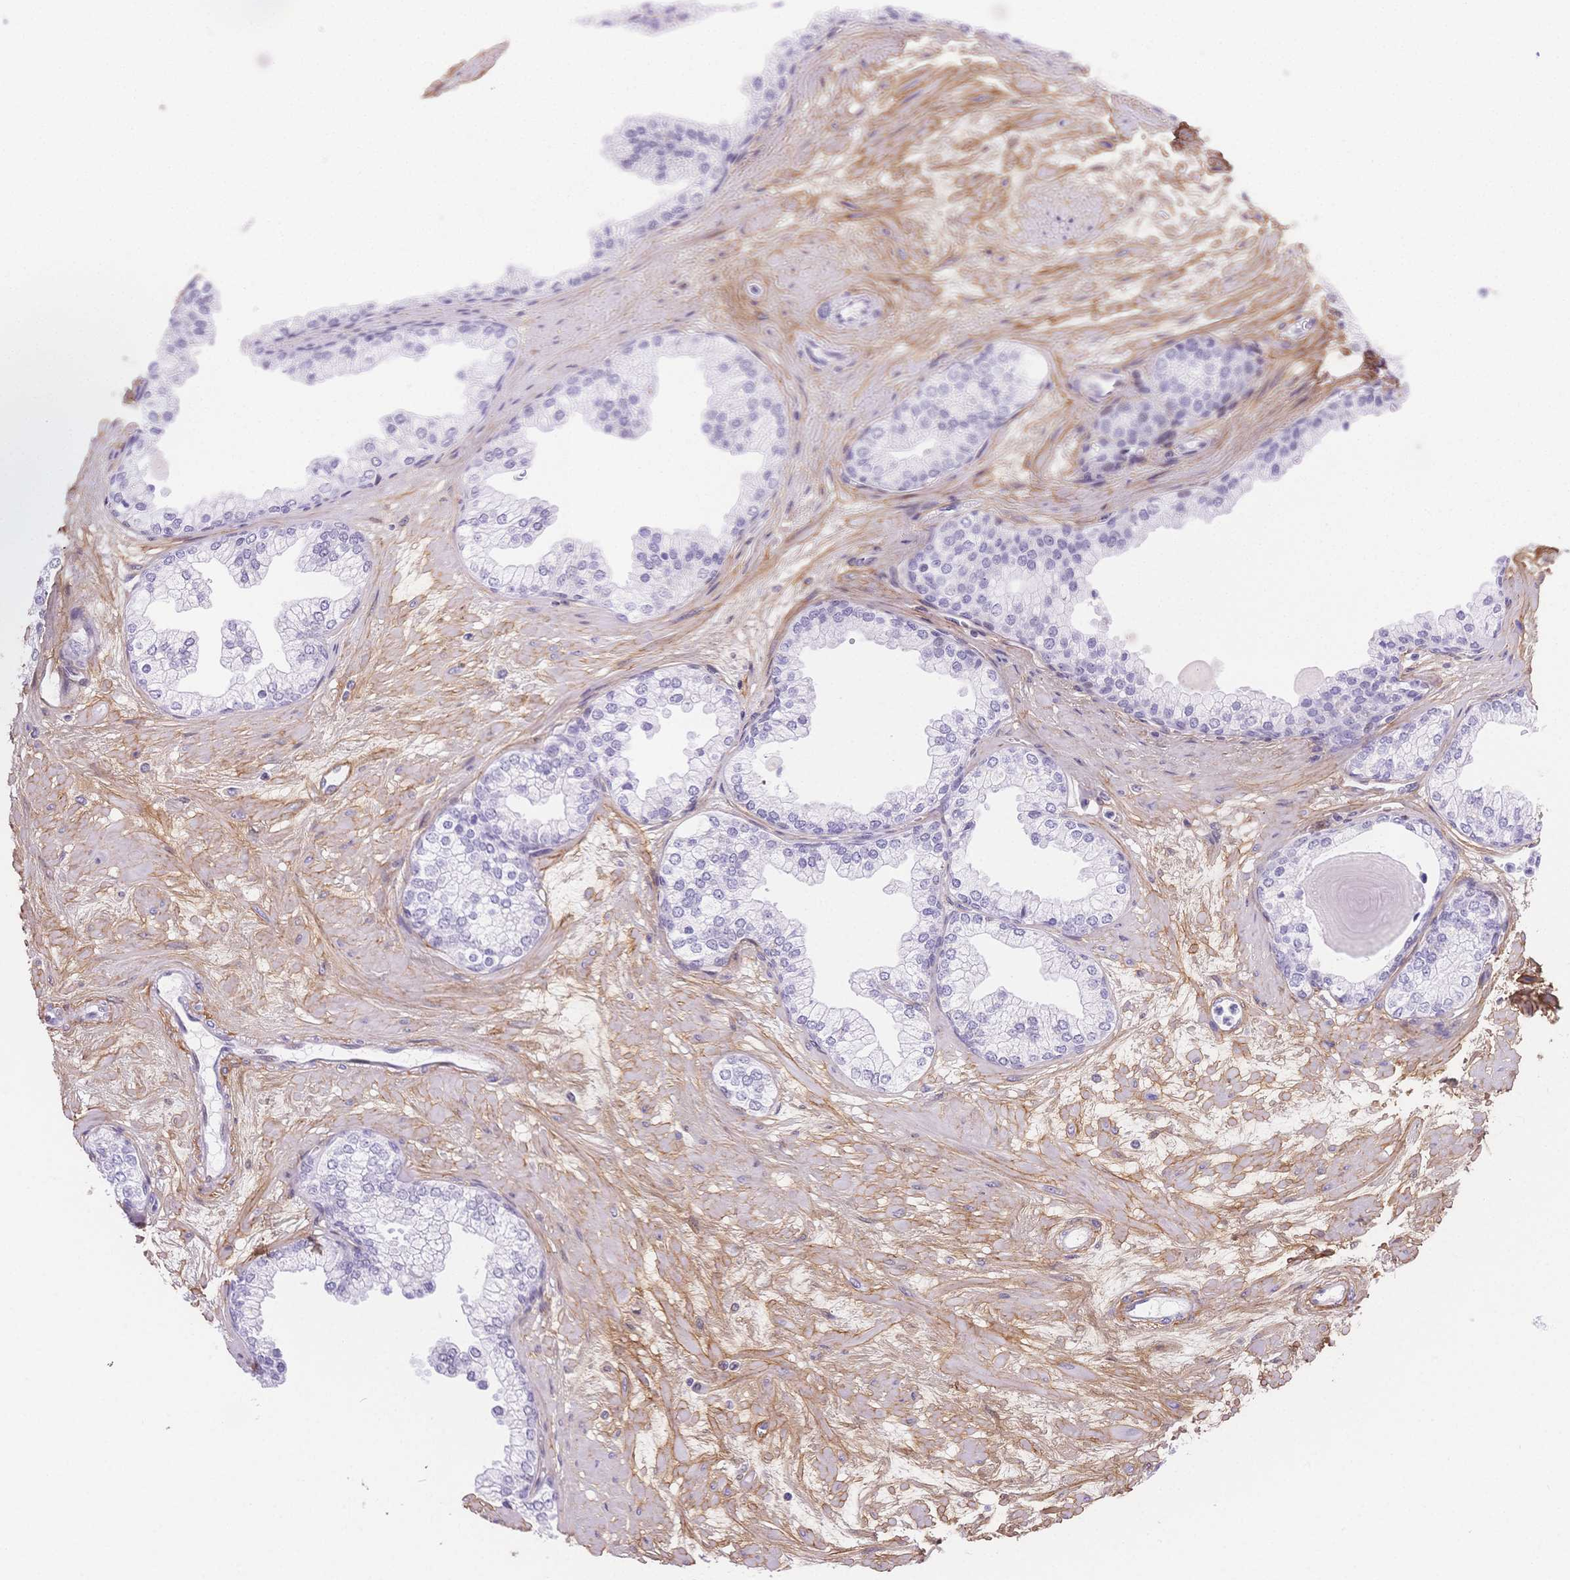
{"staining": {"intensity": "negative", "quantity": "none", "location": "none"}, "tissue": "prostate", "cell_type": "Glandular cells", "image_type": "normal", "snomed": [{"axis": "morphology", "description": "Normal tissue, NOS"}, {"axis": "topography", "description": "Prostate"}, {"axis": "topography", "description": "Peripheral nerve tissue"}], "caption": "An image of human prostate is negative for staining in glandular cells. (Brightfield microscopy of DAB immunohistochemistry at high magnification).", "gene": "PDZD2", "patient": {"sex": "male", "age": 61}}